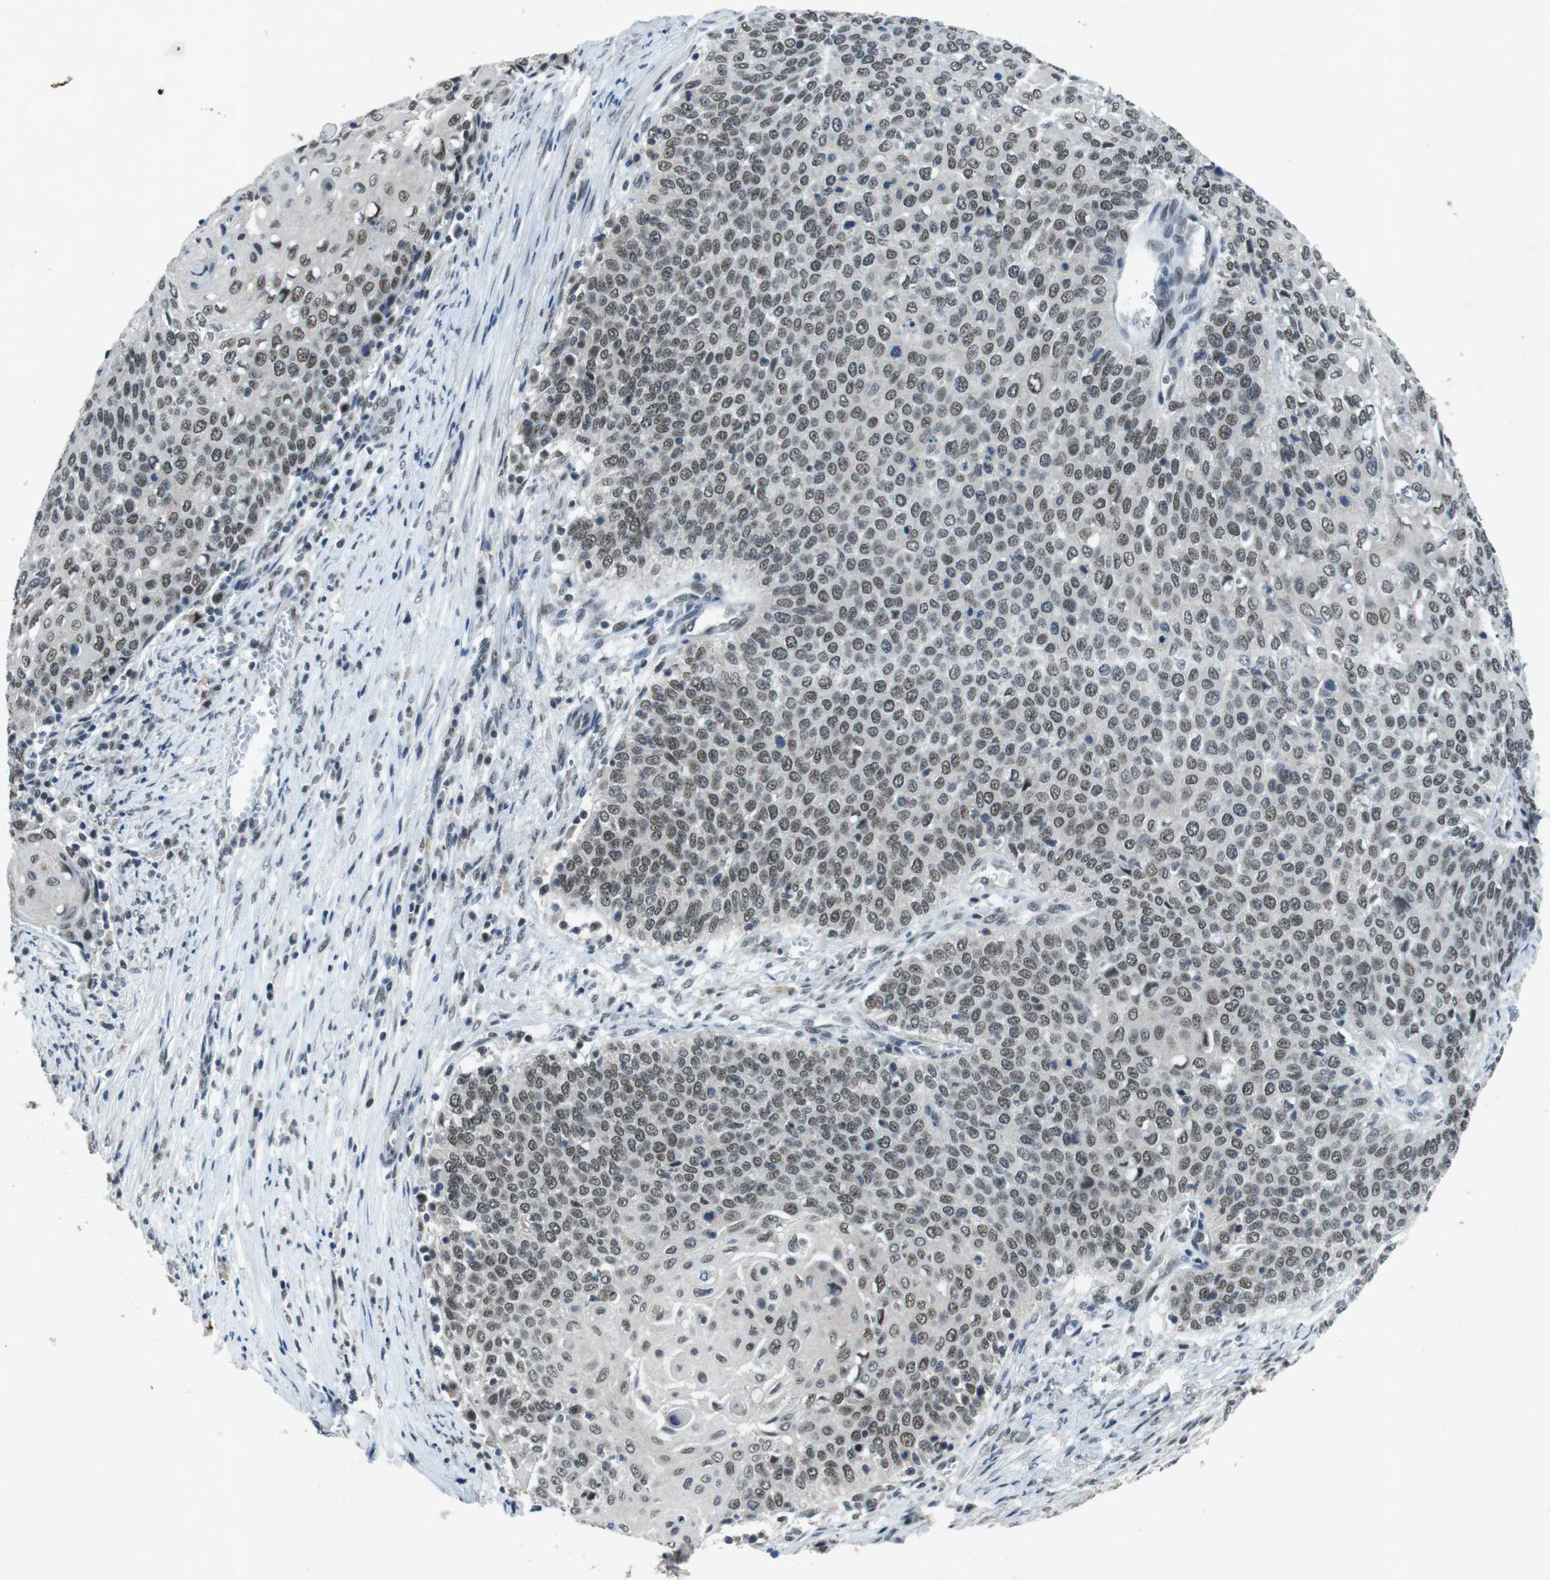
{"staining": {"intensity": "weak", "quantity": ">75%", "location": "nuclear"}, "tissue": "cervical cancer", "cell_type": "Tumor cells", "image_type": "cancer", "snomed": [{"axis": "morphology", "description": "Squamous cell carcinoma, NOS"}, {"axis": "topography", "description": "Cervix"}], "caption": "Protein expression analysis of cervical squamous cell carcinoma shows weak nuclear staining in about >75% of tumor cells. (Brightfield microscopy of DAB IHC at high magnification).", "gene": "USP7", "patient": {"sex": "female", "age": 39}}